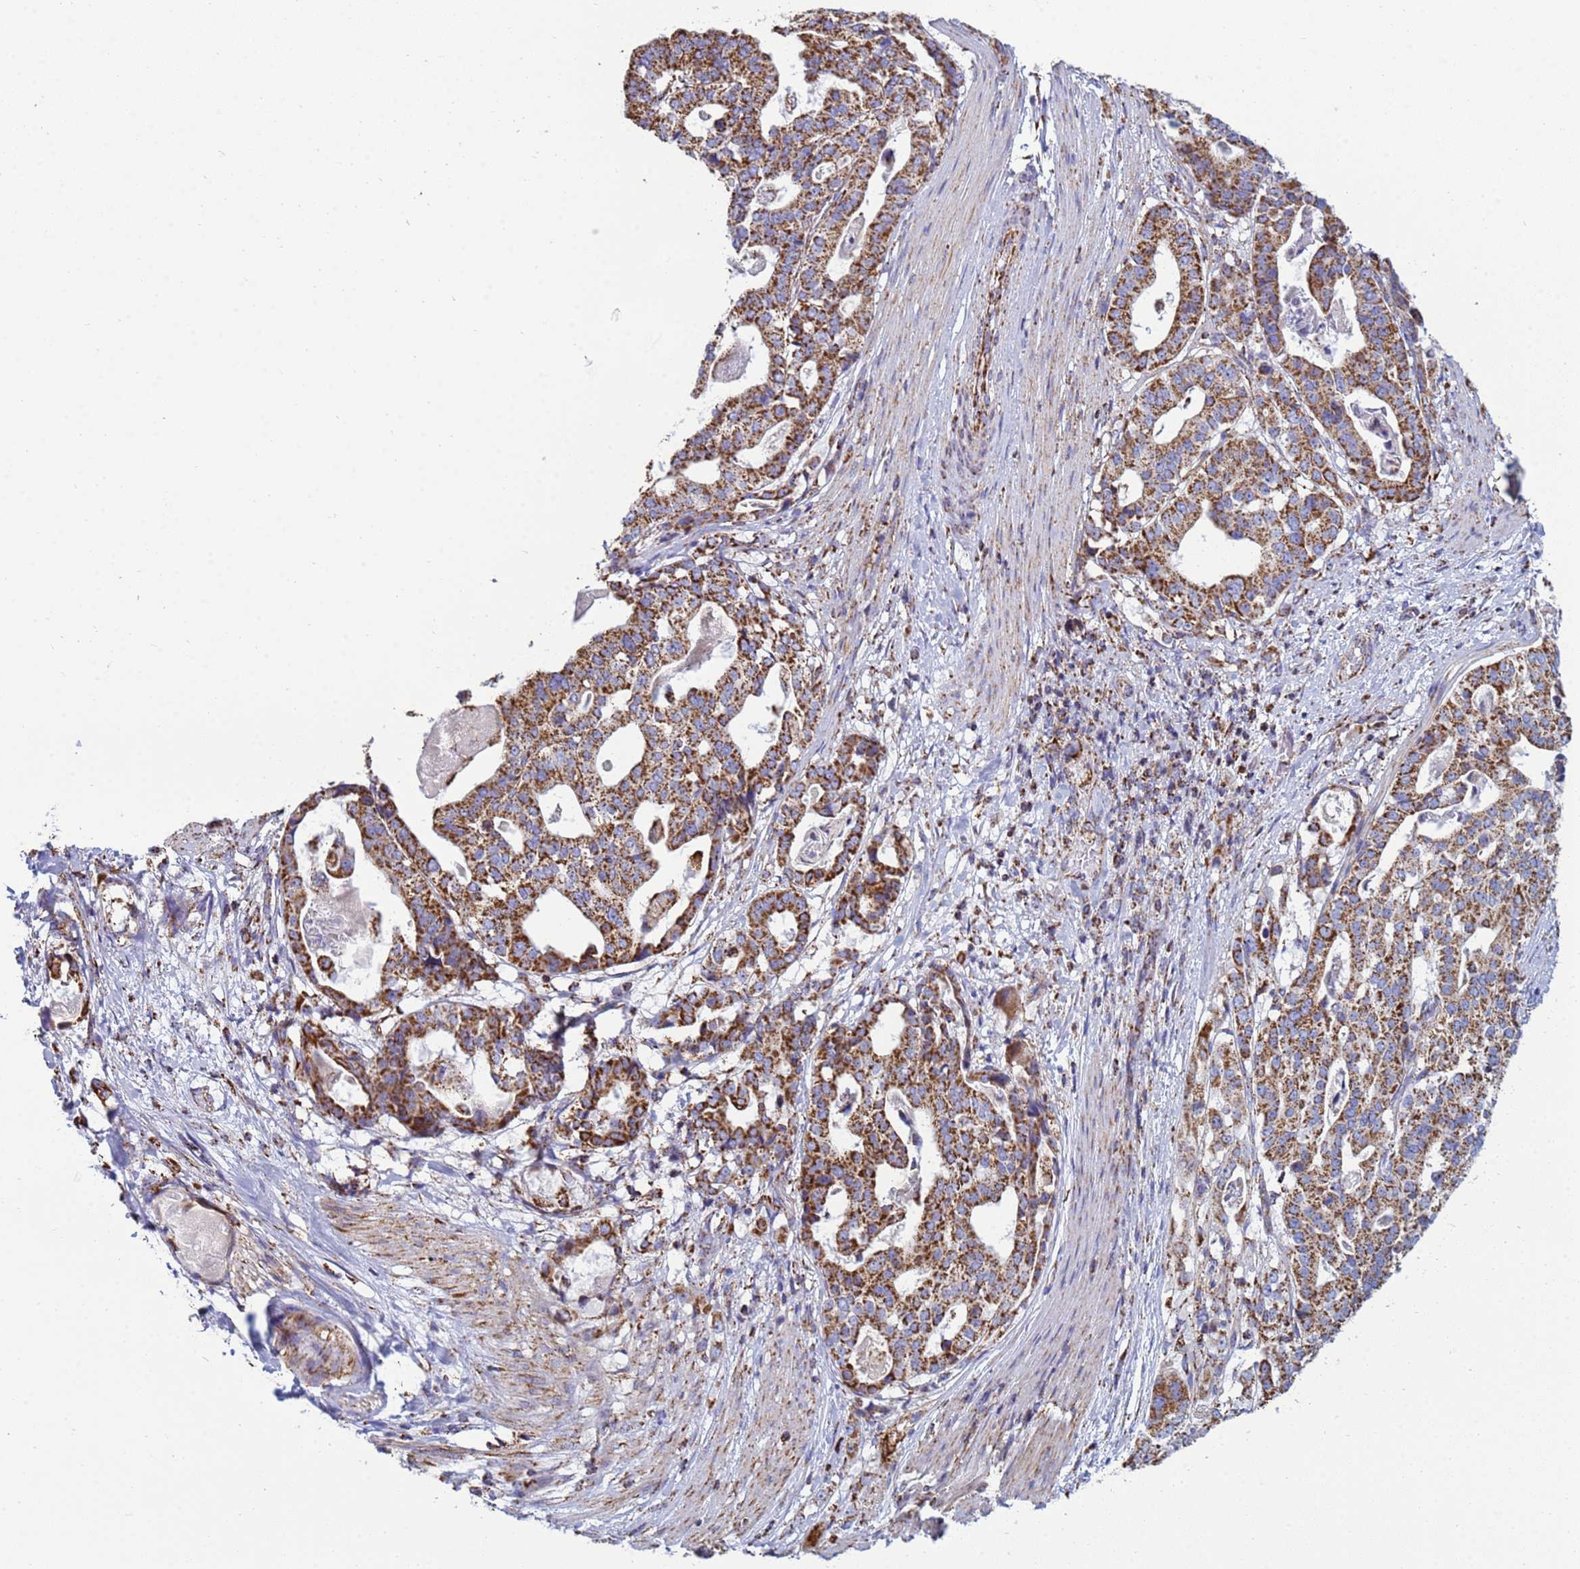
{"staining": {"intensity": "strong", "quantity": ">75%", "location": "cytoplasmic/membranous"}, "tissue": "stomach cancer", "cell_type": "Tumor cells", "image_type": "cancer", "snomed": [{"axis": "morphology", "description": "Adenocarcinoma, NOS"}, {"axis": "topography", "description": "Stomach"}], "caption": "Human stomach cancer (adenocarcinoma) stained with a brown dye exhibits strong cytoplasmic/membranous positive expression in about >75% of tumor cells.", "gene": "COQ4", "patient": {"sex": "male", "age": 48}}